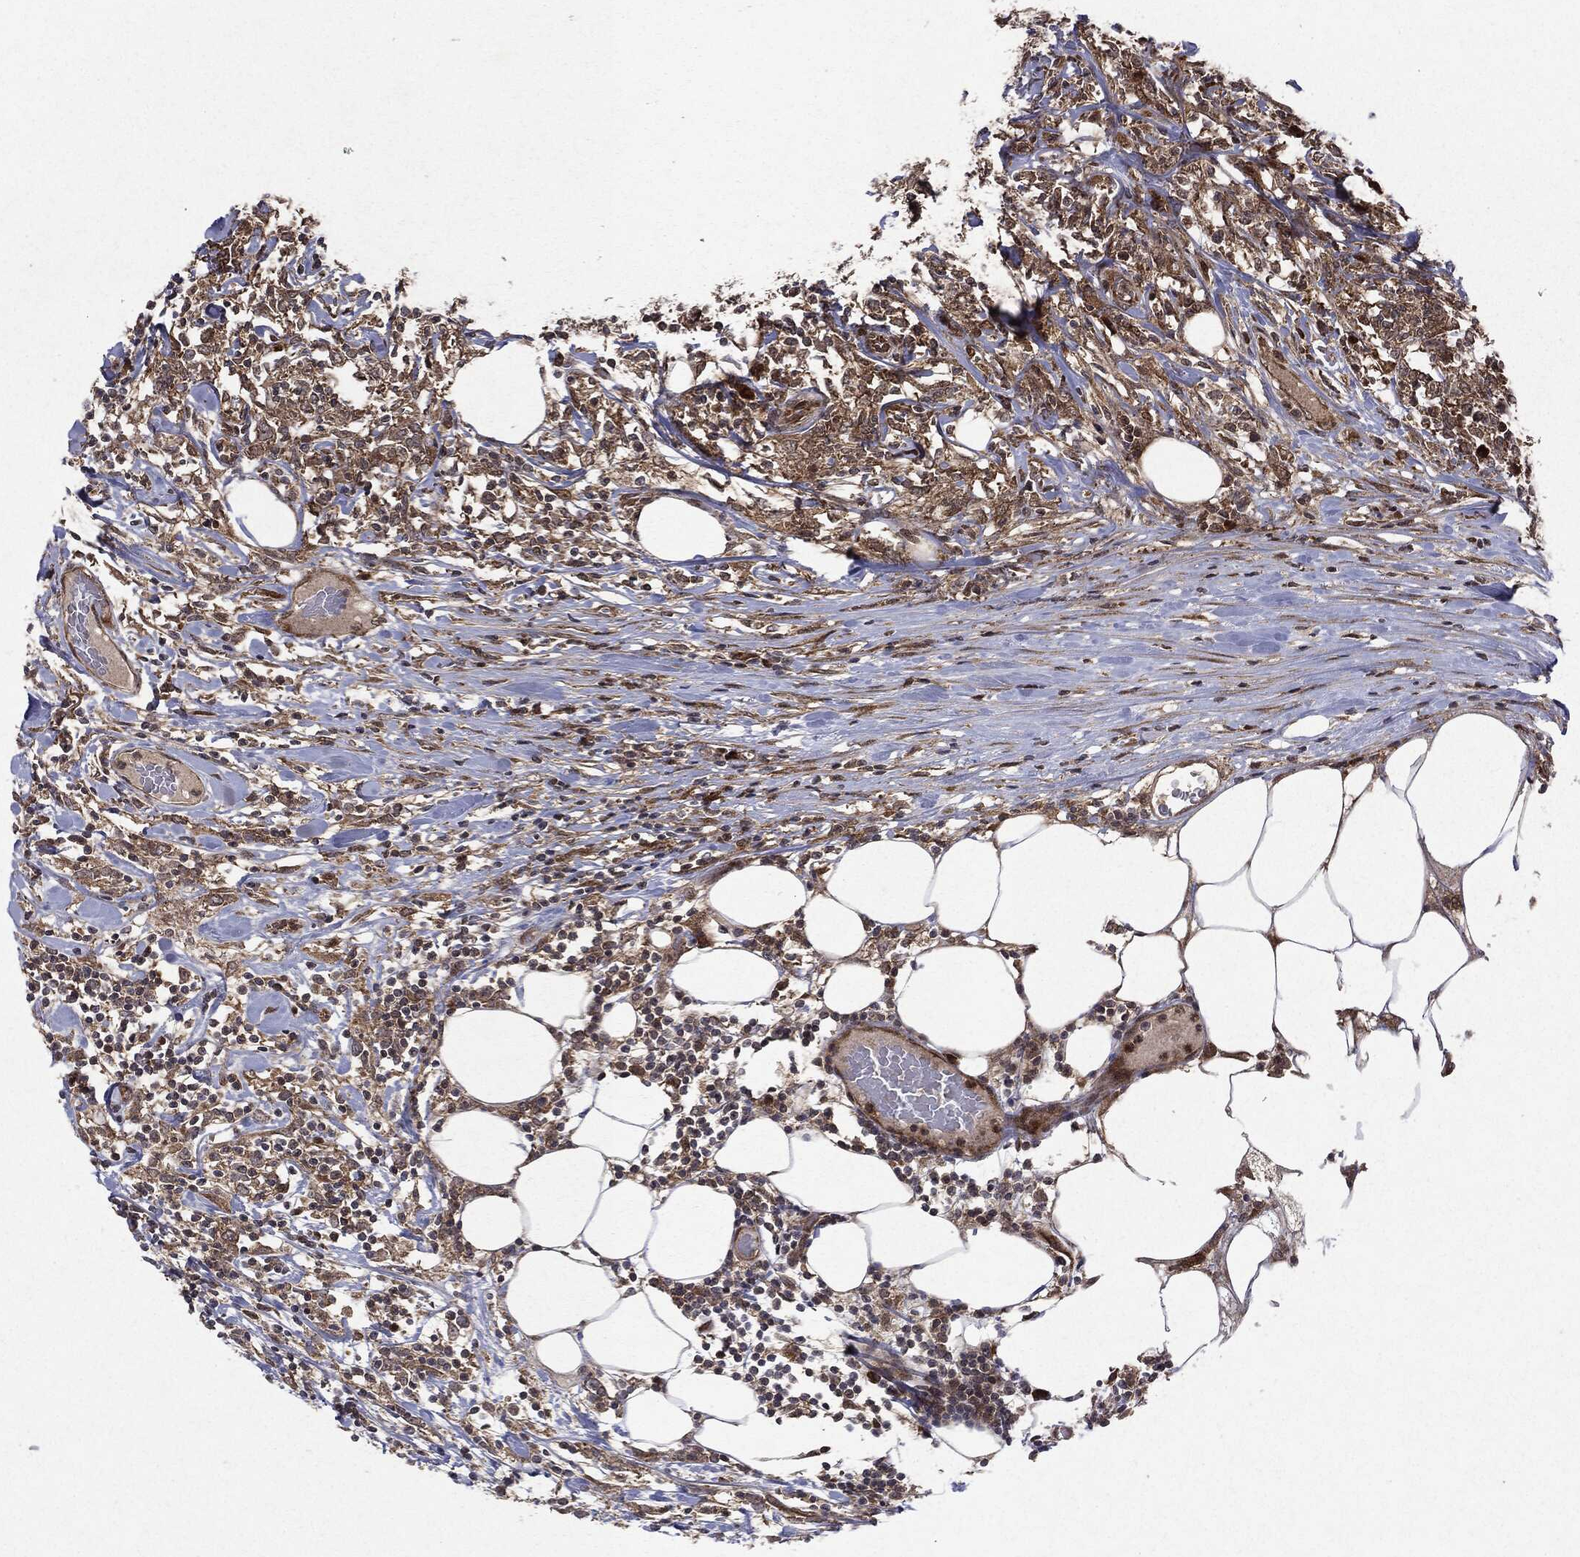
{"staining": {"intensity": "moderate", "quantity": ">75%", "location": "cytoplasmic/membranous"}, "tissue": "lymphoma", "cell_type": "Tumor cells", "image_type": "cancer", "snomed": [{"axis": "morphology", "description": "Malignant lymphoma, non-Hodgkin's type, High grade"}, {"axis": "topography", "description": "Lymph node"}], "caption": "Immunohistochemistry (IHC) (DAB (3,3'-diaminobenzidine)) staining of malignant lymphoma, non-Hodgkin's type (high-grade) reveals moderate cytoplasmic/membranous protein staining in approximately >75% of tumor cells.", "gene": "OTUB1", "patient": {"sex": "female", "age": 84}}